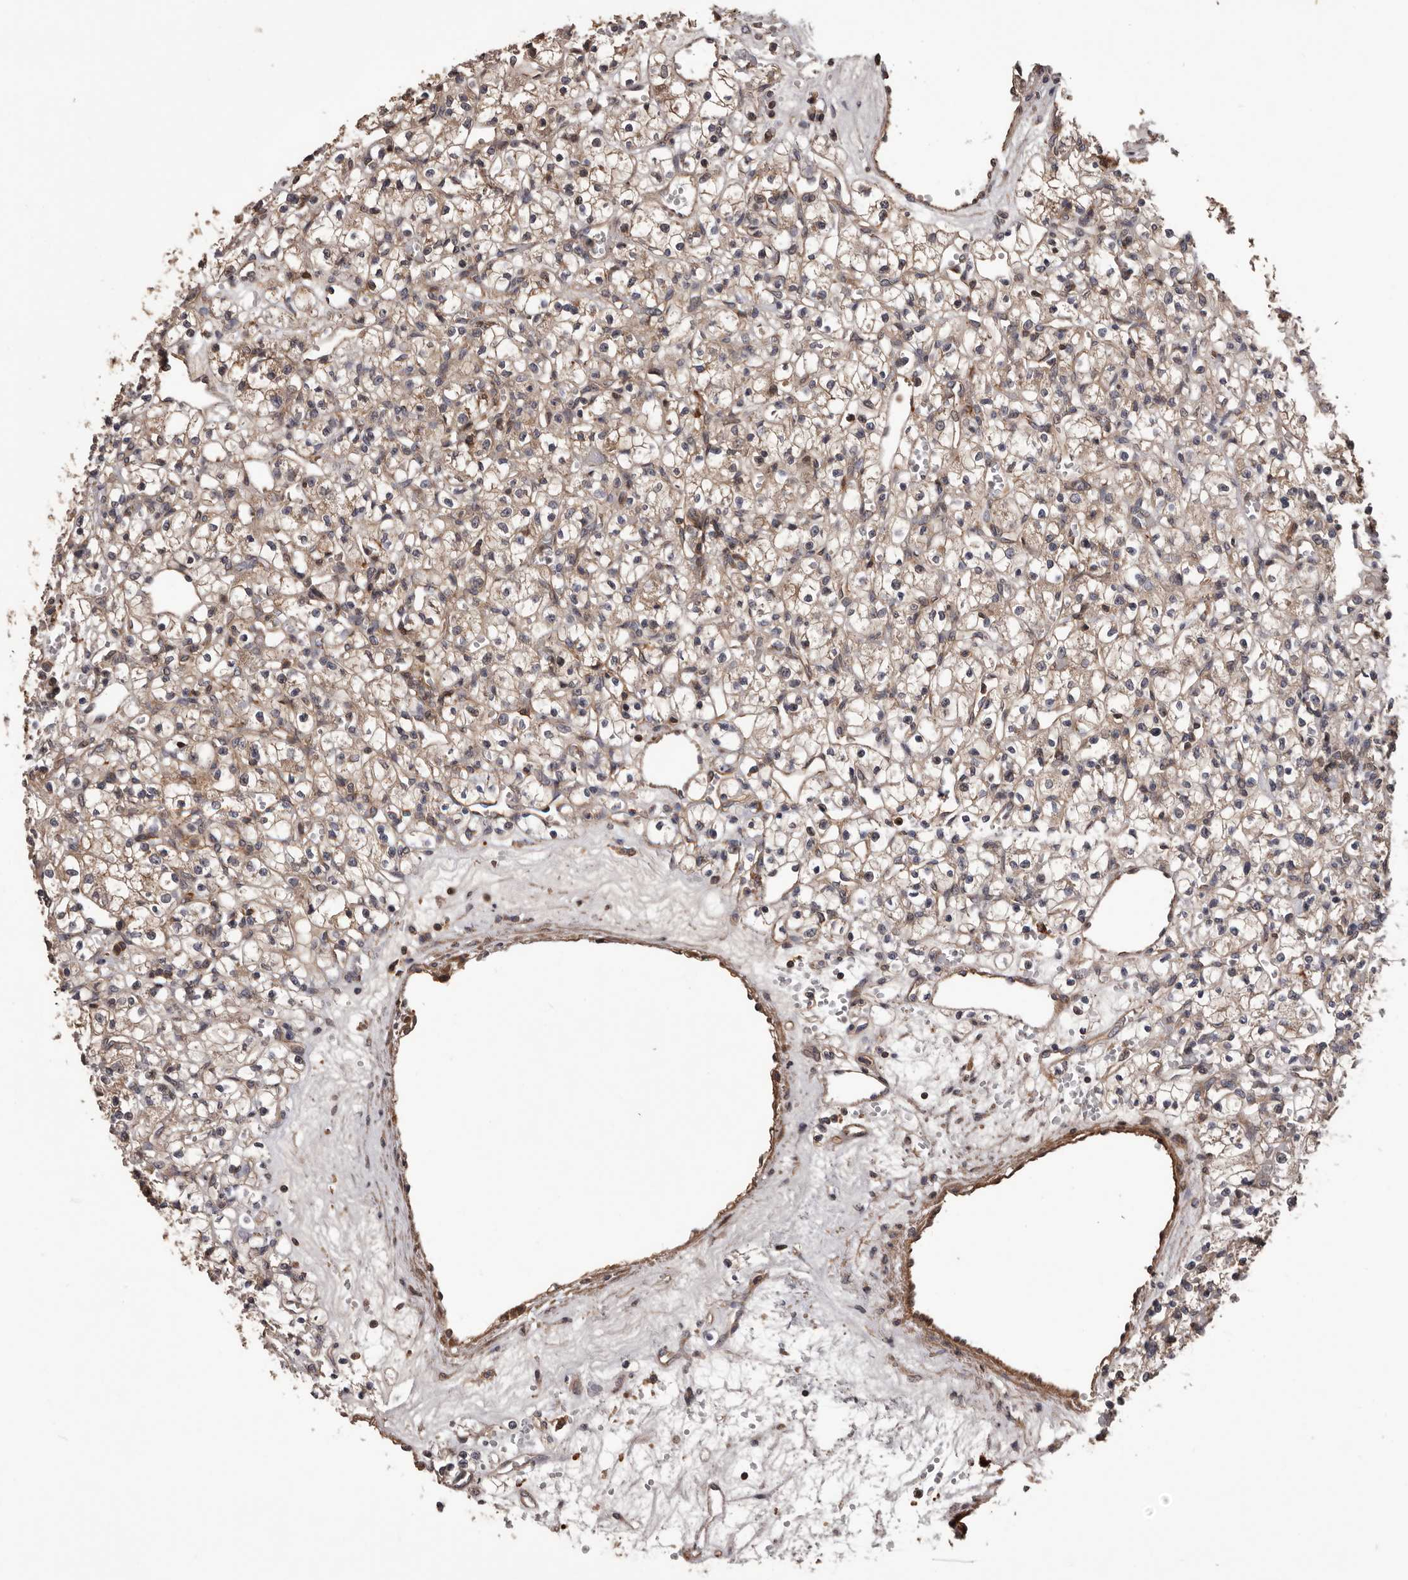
{"staining": {"intensity": "weak", "quantity": ">75%", "location": "cytoplasmic/membranous"}, "tissue": "renal cancer", "cell_type": "Tumor cells", "image_type": "cancer", "snomed": [{"axis": "morphology", "description": "Adenocarcinoma, NOS"}, {"axis": "topography", "description": "Kidney"}], "caption": "Protein staining of renal cancer (adenocarcinoma) tissue shows weak cytoplasmic/membranous positivity in approximately >75% of tumor cells.", "gene": "ADAMTS2", "patient": {"sex": "female", "age": 59}}